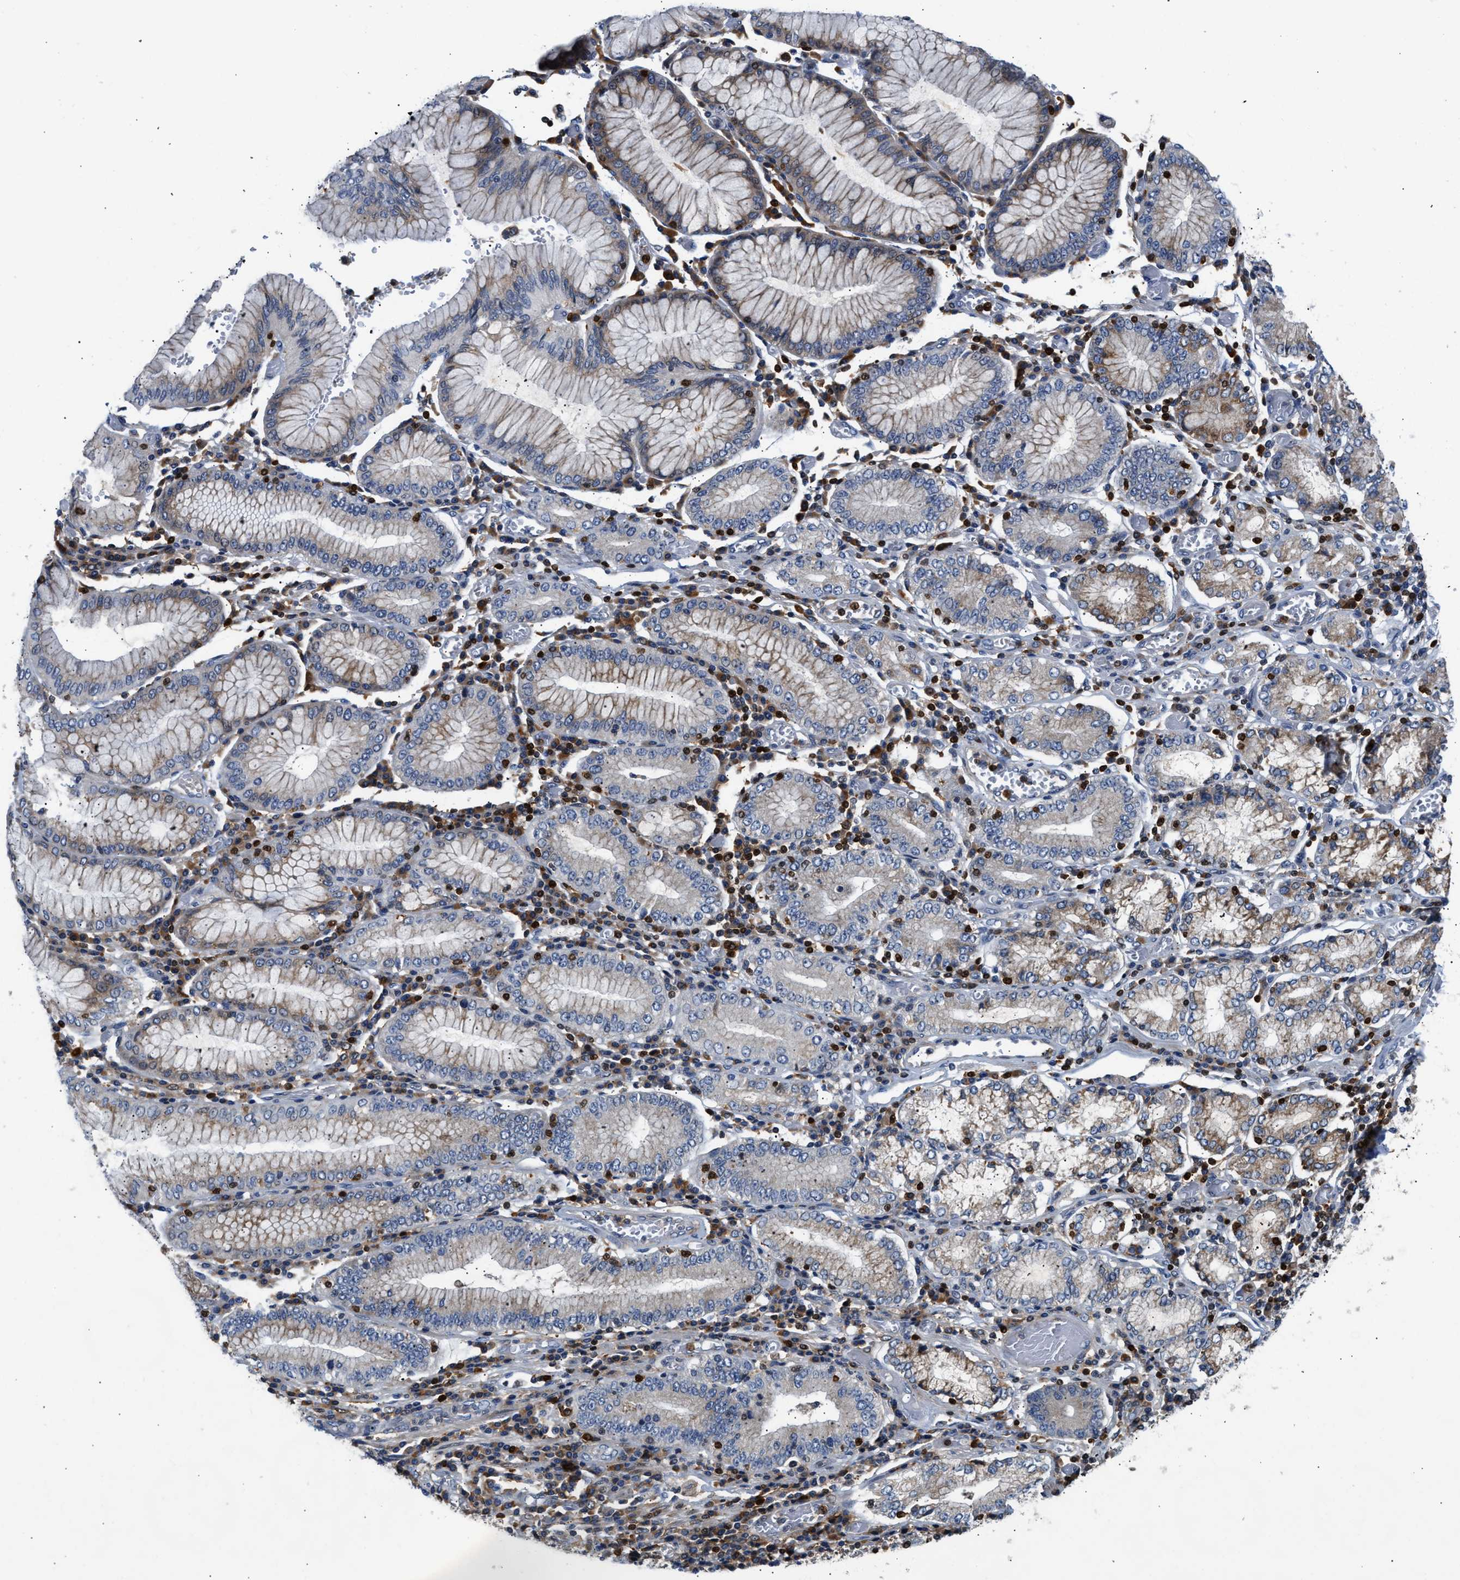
{"staining": {"intensity": "moderate", "quantity": "25%-75%", "location": "cytoplasmic/membranous"}, "tissue": "stomach cancer", "cell_type": "Tumor cells", "image_type": "cancer", "snomed": [{"axis": "morphology", "description": "Adenocarcinoma, NOS"}, {"axis": "topography", "description": "Stomach"}], "caption": "An immunohistochemistry image of neoplastic tissue is shown. Protein staining in brown highlights moderate cytoplasmic/membranous positivity in adenocarcinoma (stomach) within tumor cells. Nuclei are stained in blue.", "gene": "SLIT2", "patient": {"sex": "female", "age": 73}}